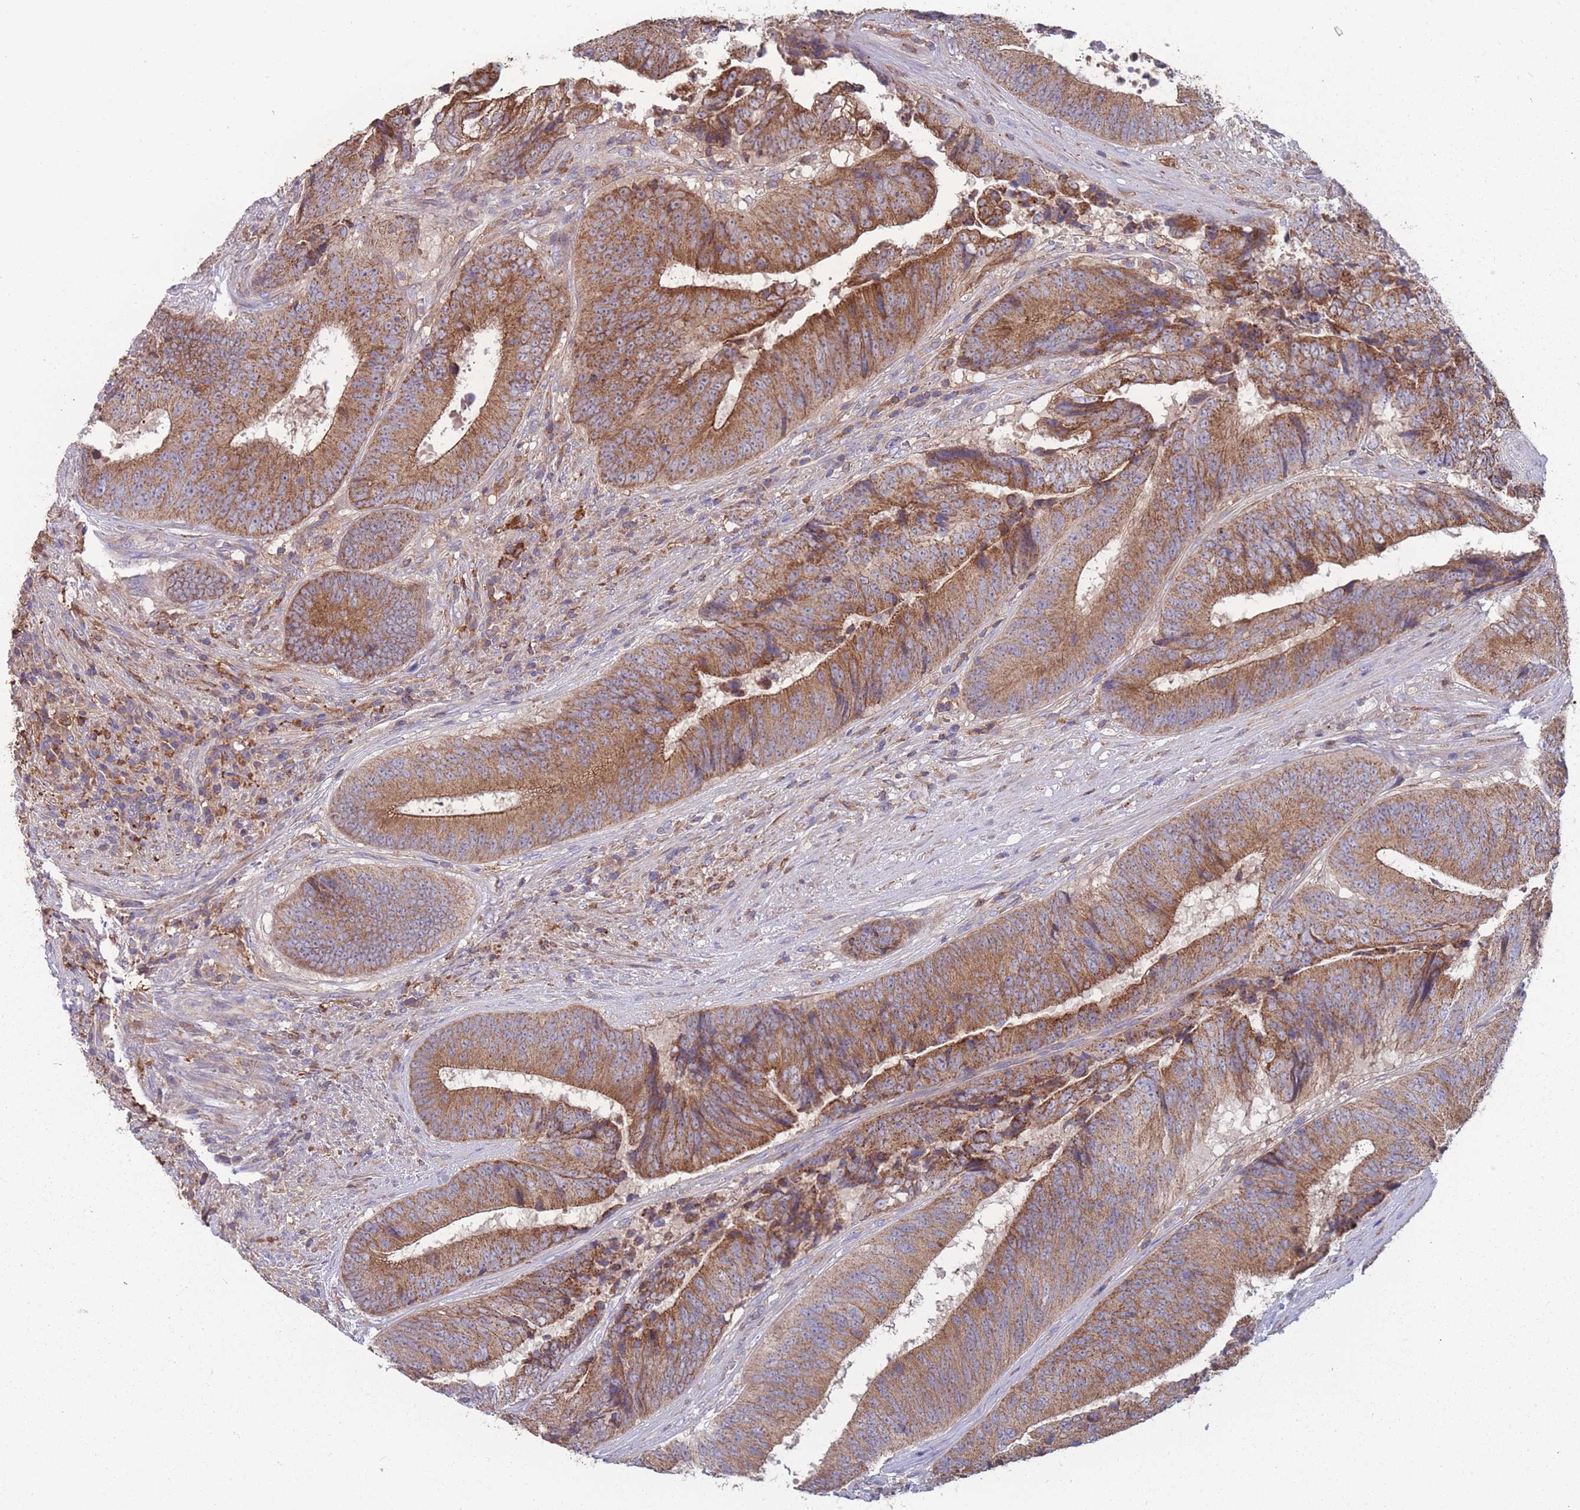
{"staining": {"intensity": "moderate", "quantity": ">75%", "location": "cytoplasmic/membranous"}, "tissue": "colorectal cancer", "cell_type": "Tumor cells", "image_type": "cancer", "snomed": [{"axis": "morphology", "description": "Adenocarcinoma, NOS"}, {"axis": "topography", "description": "Rectum"}], "caption": "Immunohistochemistry (IHC) of adenocarcinoma (colorectal) demonstrates medium levels of moderate cytoplasmic/membranous staining in about >75% of tumor cells. (DAB (3,3'-diaminobenzidine) = brown stain, brightfield microscopy at high magnification).", "gene": "CD33", "patient": {"sex": "male", "age": 72}}